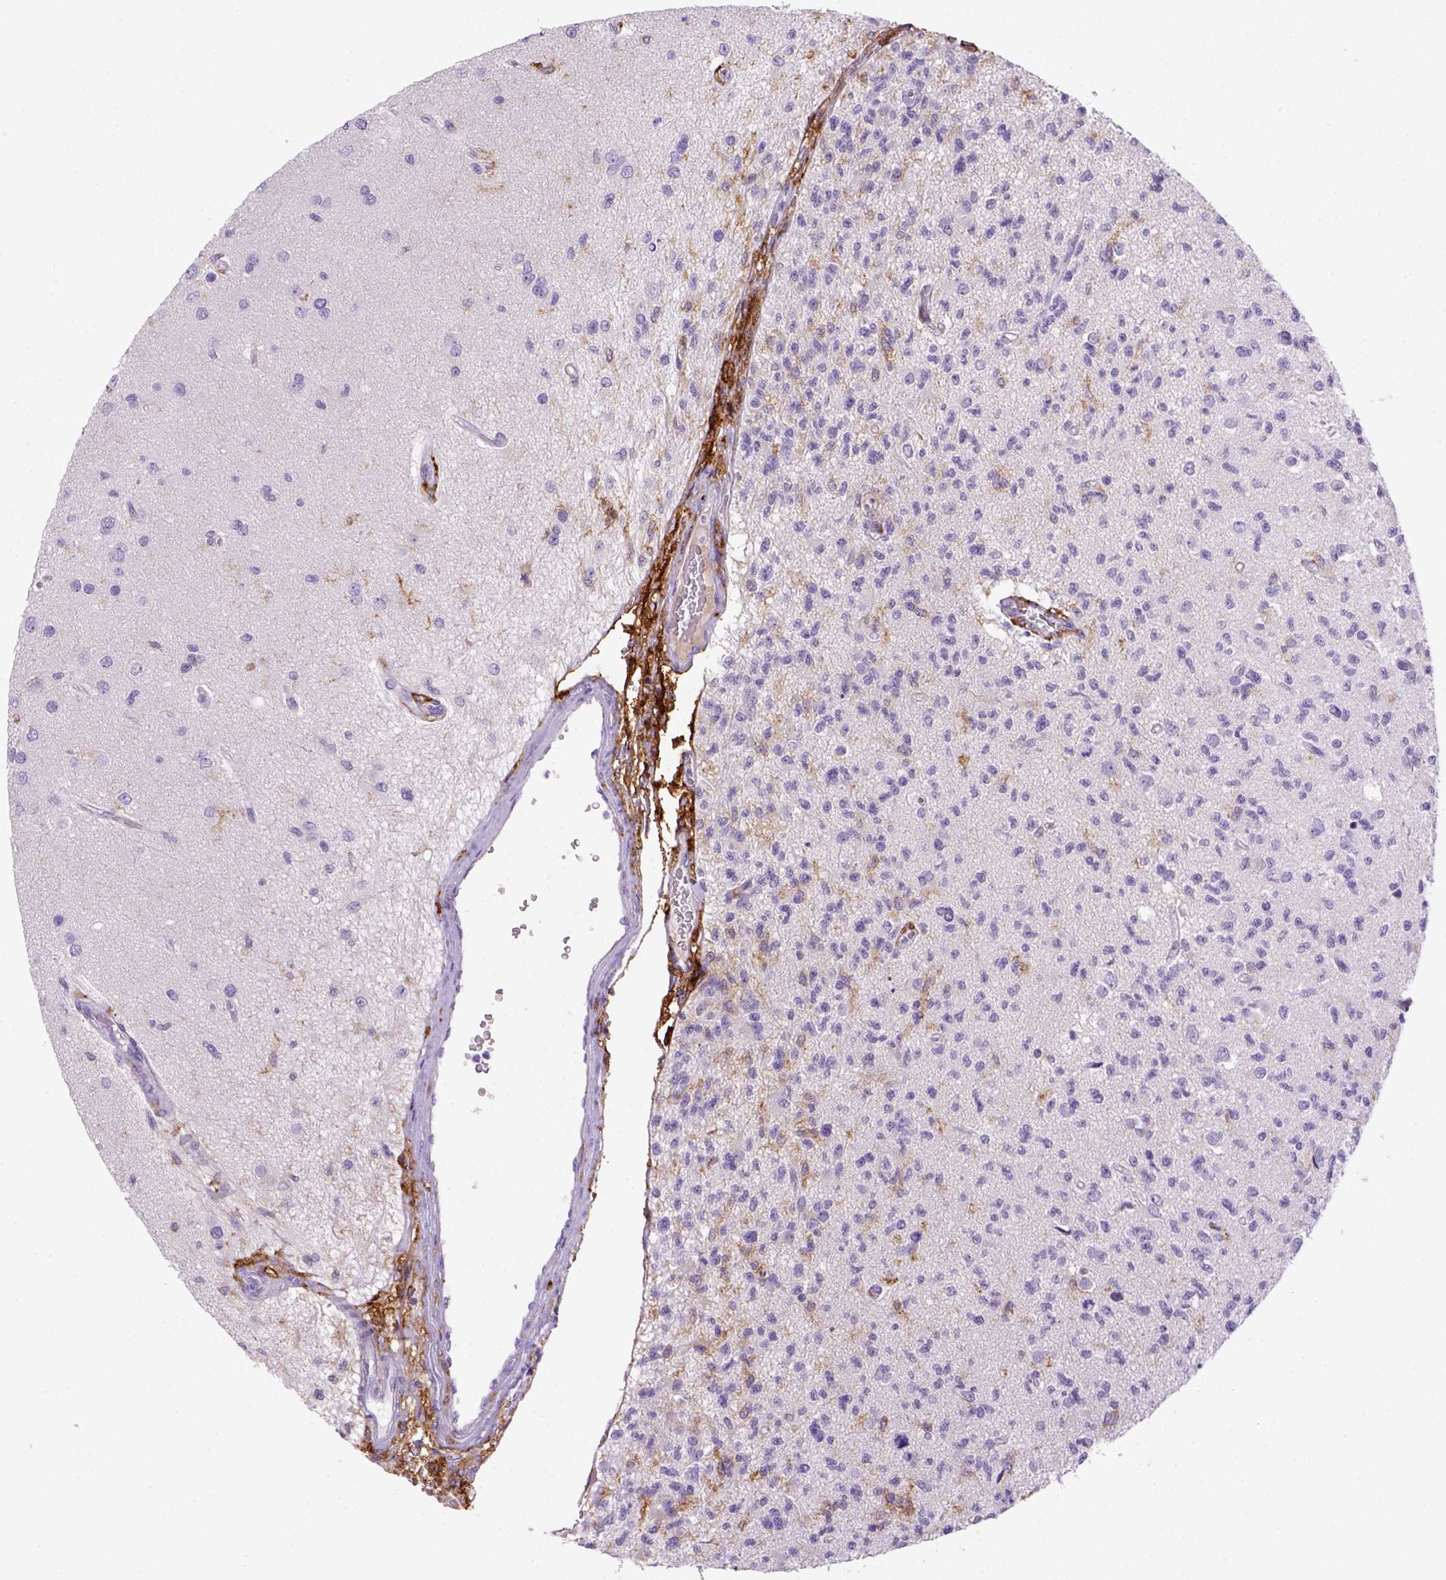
{"staining": {"intensity": "negative", "quantity": "none", "location": "none"}, "tissue": "glioma", "cell_type": "Tumor cells", "image_type": "cancer", "snomed": [{"axis": "morphology", "description": "Glioma, malignant, High grade"}, {"axis": "topography", "description": "Brain"}], "caption": "Protein analysis of glioma exhibits no significant positivity in tumor cells.", "gene": "CD14", "patient": {"sex": "male", "age": 56}}